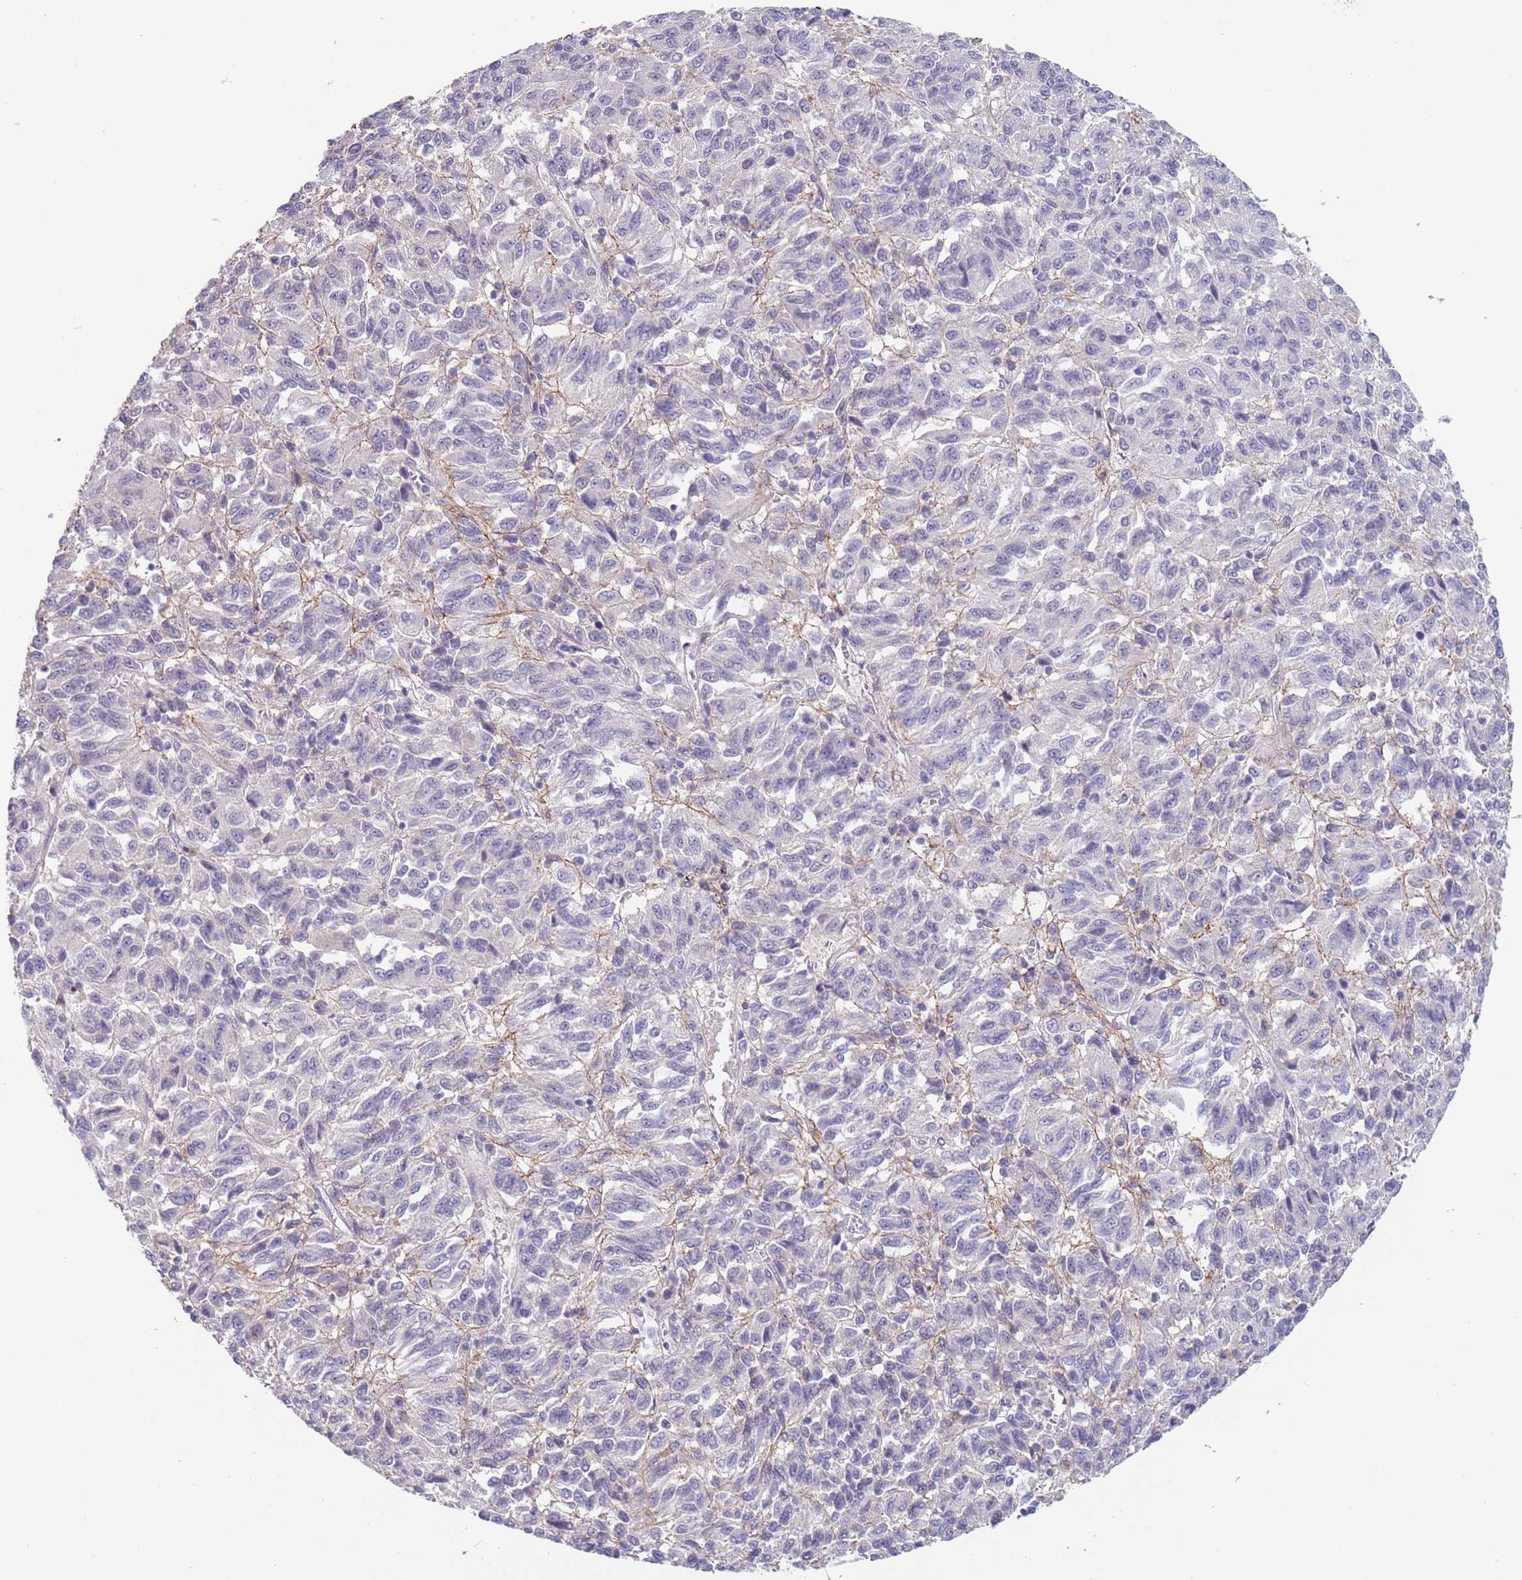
{"staining": {"intensity": "negative", "quantity": "none", "location": "none"}, "tissue": "melanoma", "cell_type": "Tumor cells", "image_type": "cancer", "snomed": [{"axis": "morphology", "description": "Malignant melanoma, Metastatic site"}, {"axis": "topography", "description": "Lung"}], "caption": "The image exhibits no significant positivity in tumor cells of melanoma.", "gene": "RNF169", "patient": {"sex": "male", "age": 64}}